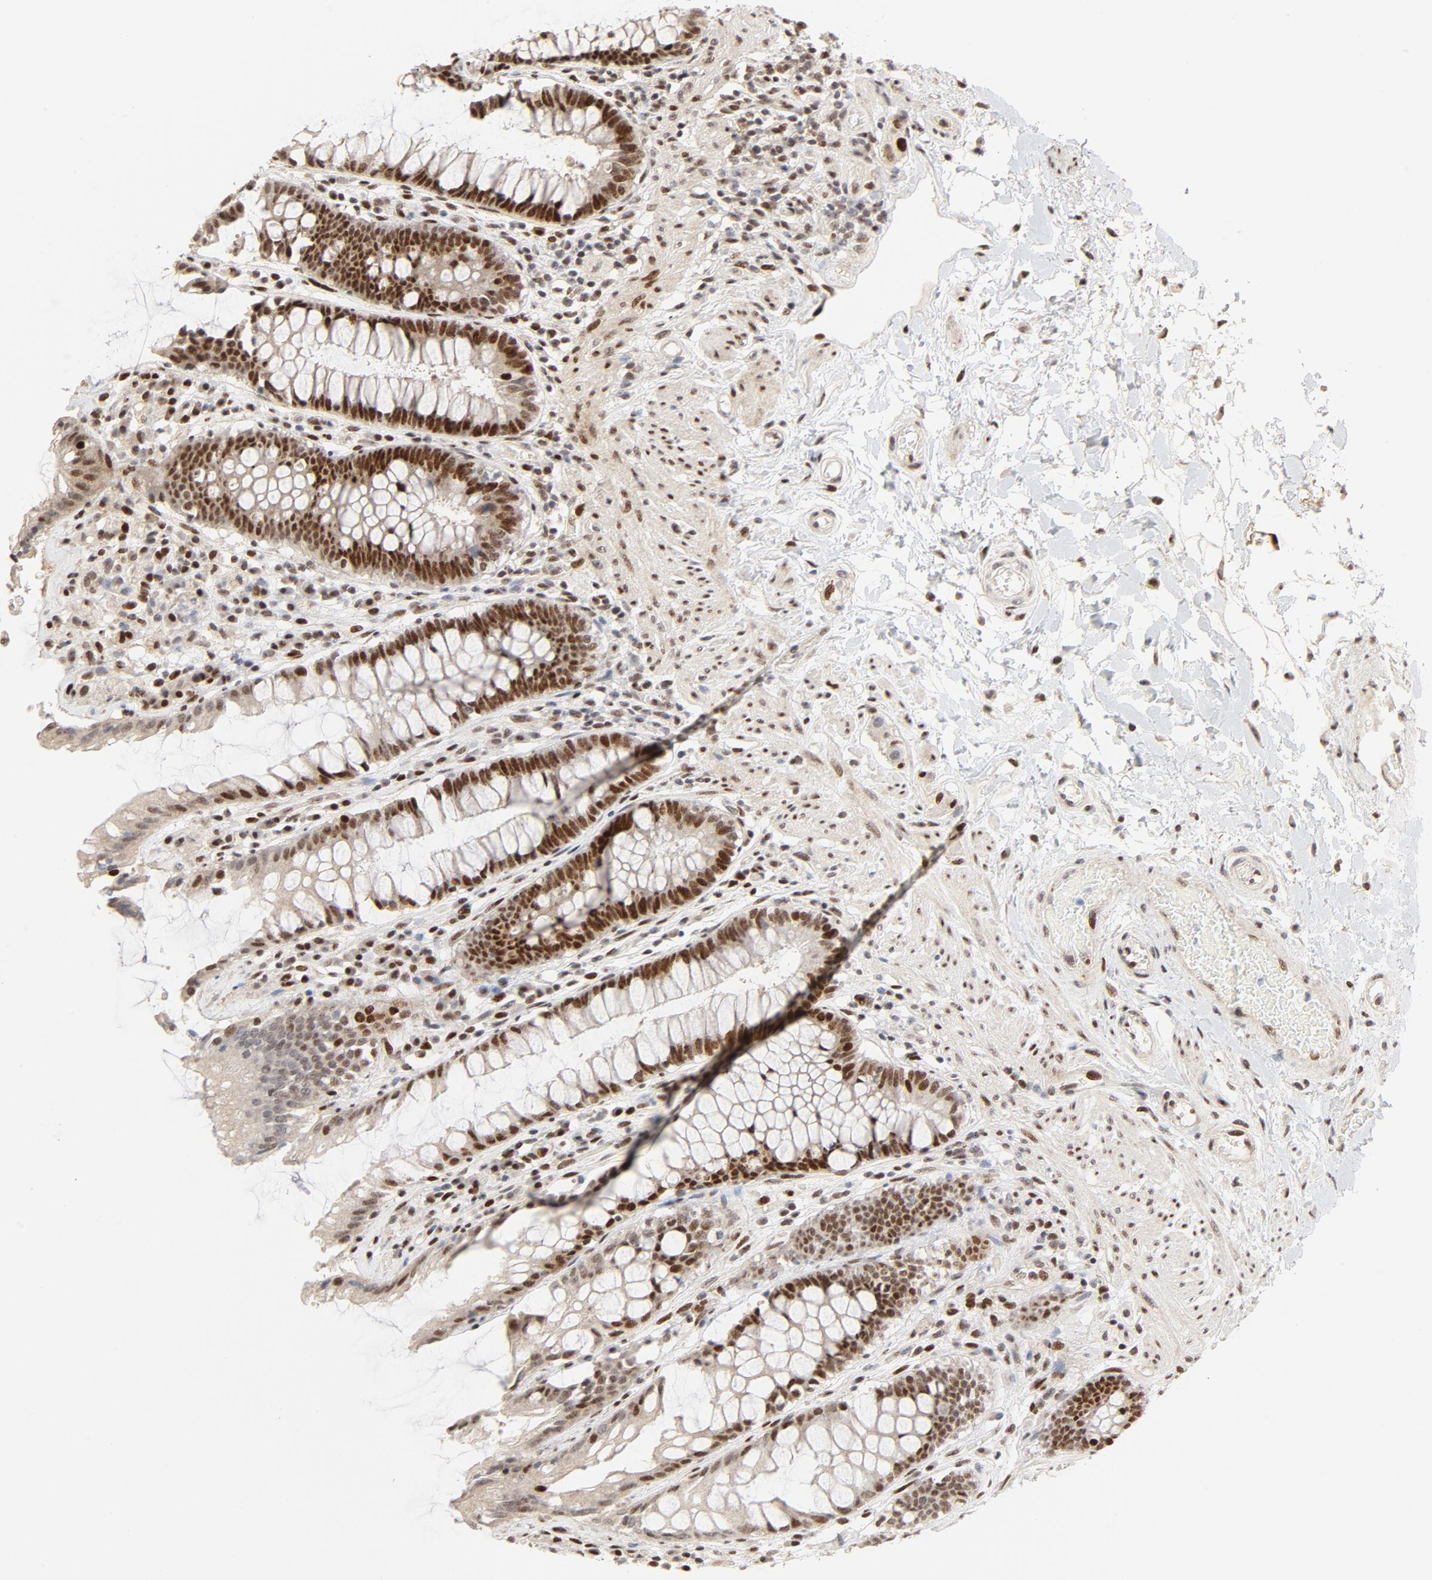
{"staining": {"intensity": "strong", "quantity": ">75%", "location": "nuclear"}, "tissue": "rectum", "cell_type": "Glandular cells", "image_type": "normal", "snomed": [{"axis": "morphology", "description": "Normal tissue, NOS"}, {"axis": "topography", "description": "Rectum"}], "caption": "Rectum stained with immunohistochemistry (IHC) demonstrates strong nuclear positivity in approximately >75% of glandular cells.", "gene": "GTF2I", "patient": {"sex": "female", "age": 46}}